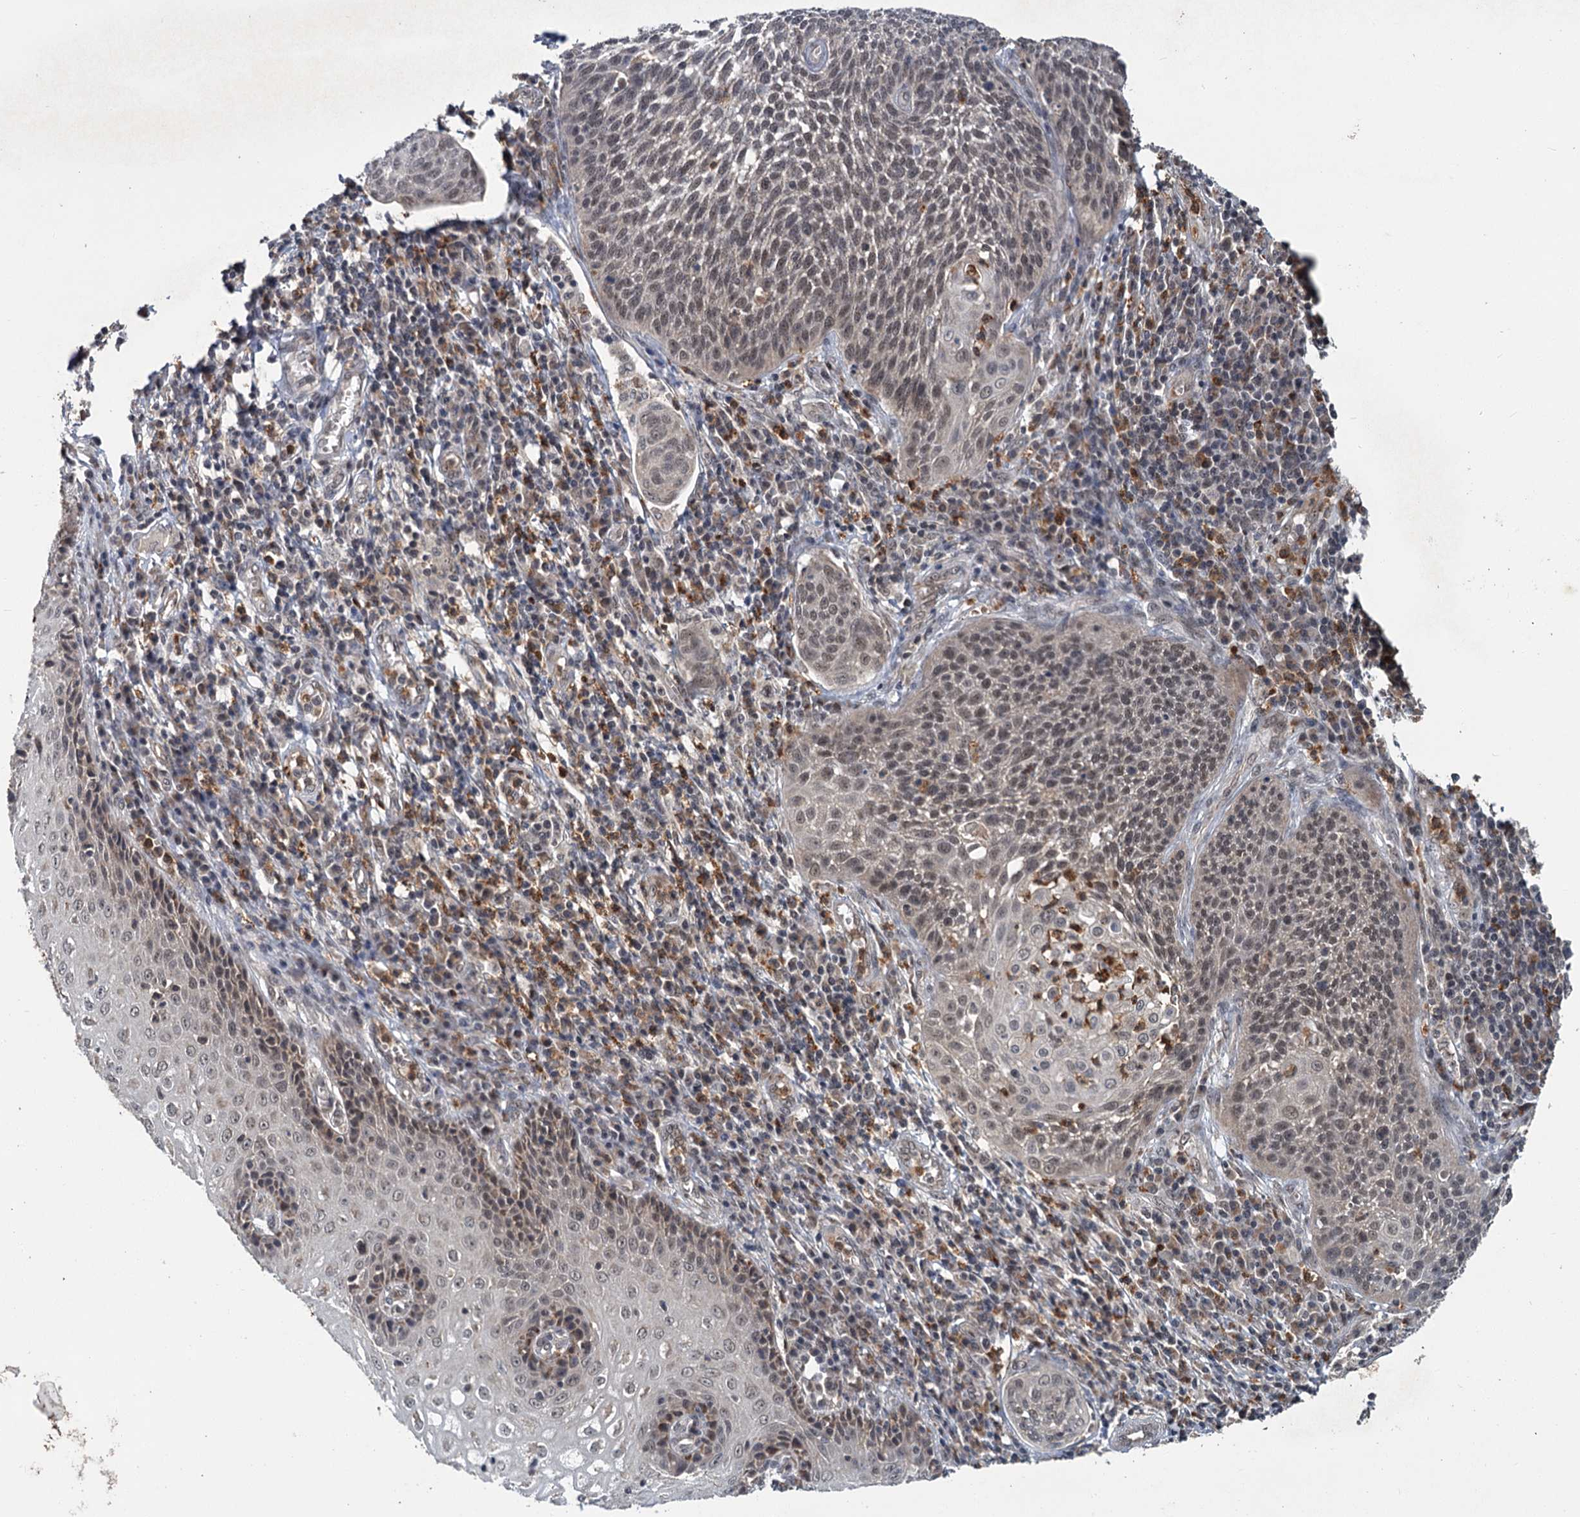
{"staining": {"intensity": "weak", "quantity": ">75%", "location": "nuclear"}, "tissue": "cervical cancer", "cell_type": "Tumor cells", "image_type": "cancer", "snomed": [{"axis": "morphology", "description": "Squamous cell carcinoma, NOS"}, {"axis": "topography", "description": "Cervix"}], "caption": "A histopathology image of human squamous cell carcinoma (cervical) stained for a protein displays weak nuclear brown staining in tumor cells.", "gene": "KANSL2", "patient": {"sex": "female", "age": 34}}